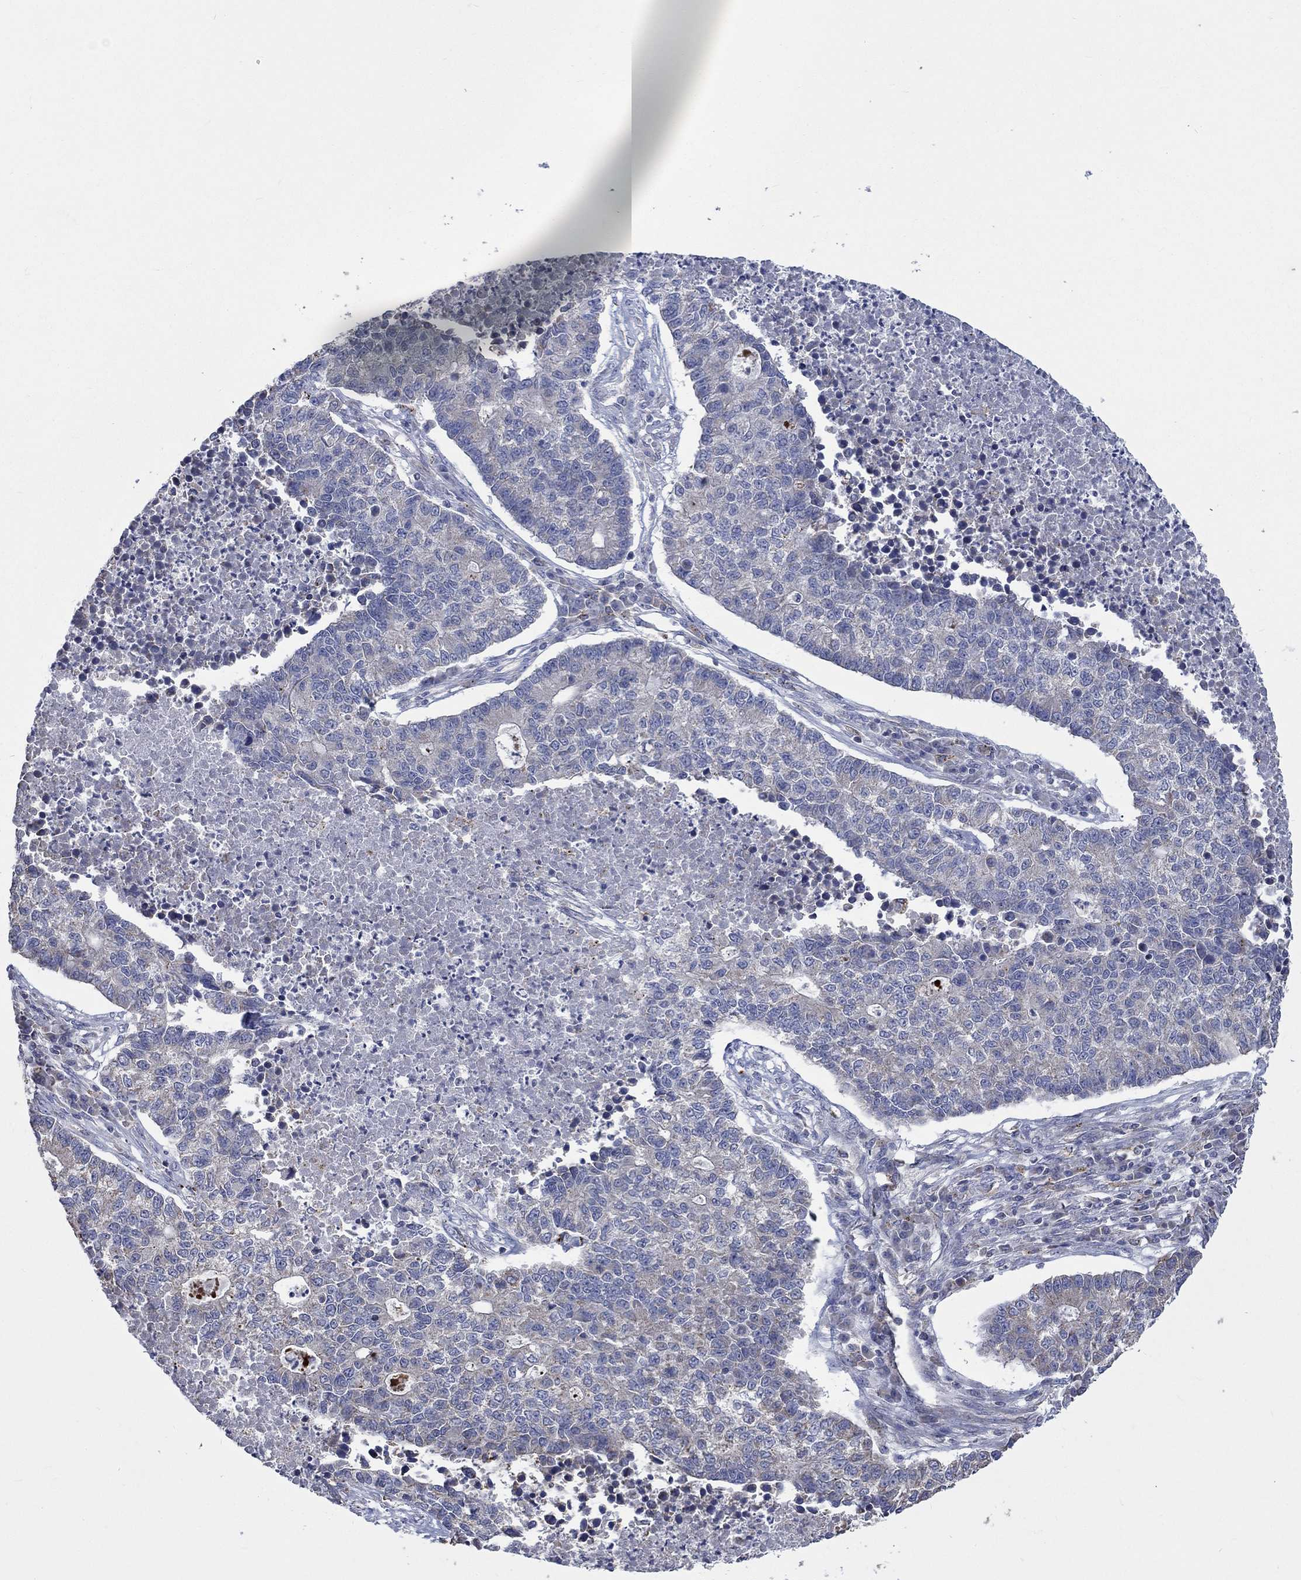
{"staining": {"intensity": "negative", "quantity": "none", "location": "none"}, "tissue": "lung cancer", "cell_type": "Tumor cells", "image_type": "cancer", "snomed": [{"axis": "morphology", "description": "Adenocarcinoma, NOS"}, {"axis": "topography", "description": "Lung"}], "caption": "There is no significant positivity in tumor cells of adenocarcinoma (lung).", "gene": "UGT8", "patient": {"sex": "male", "age": 57}}